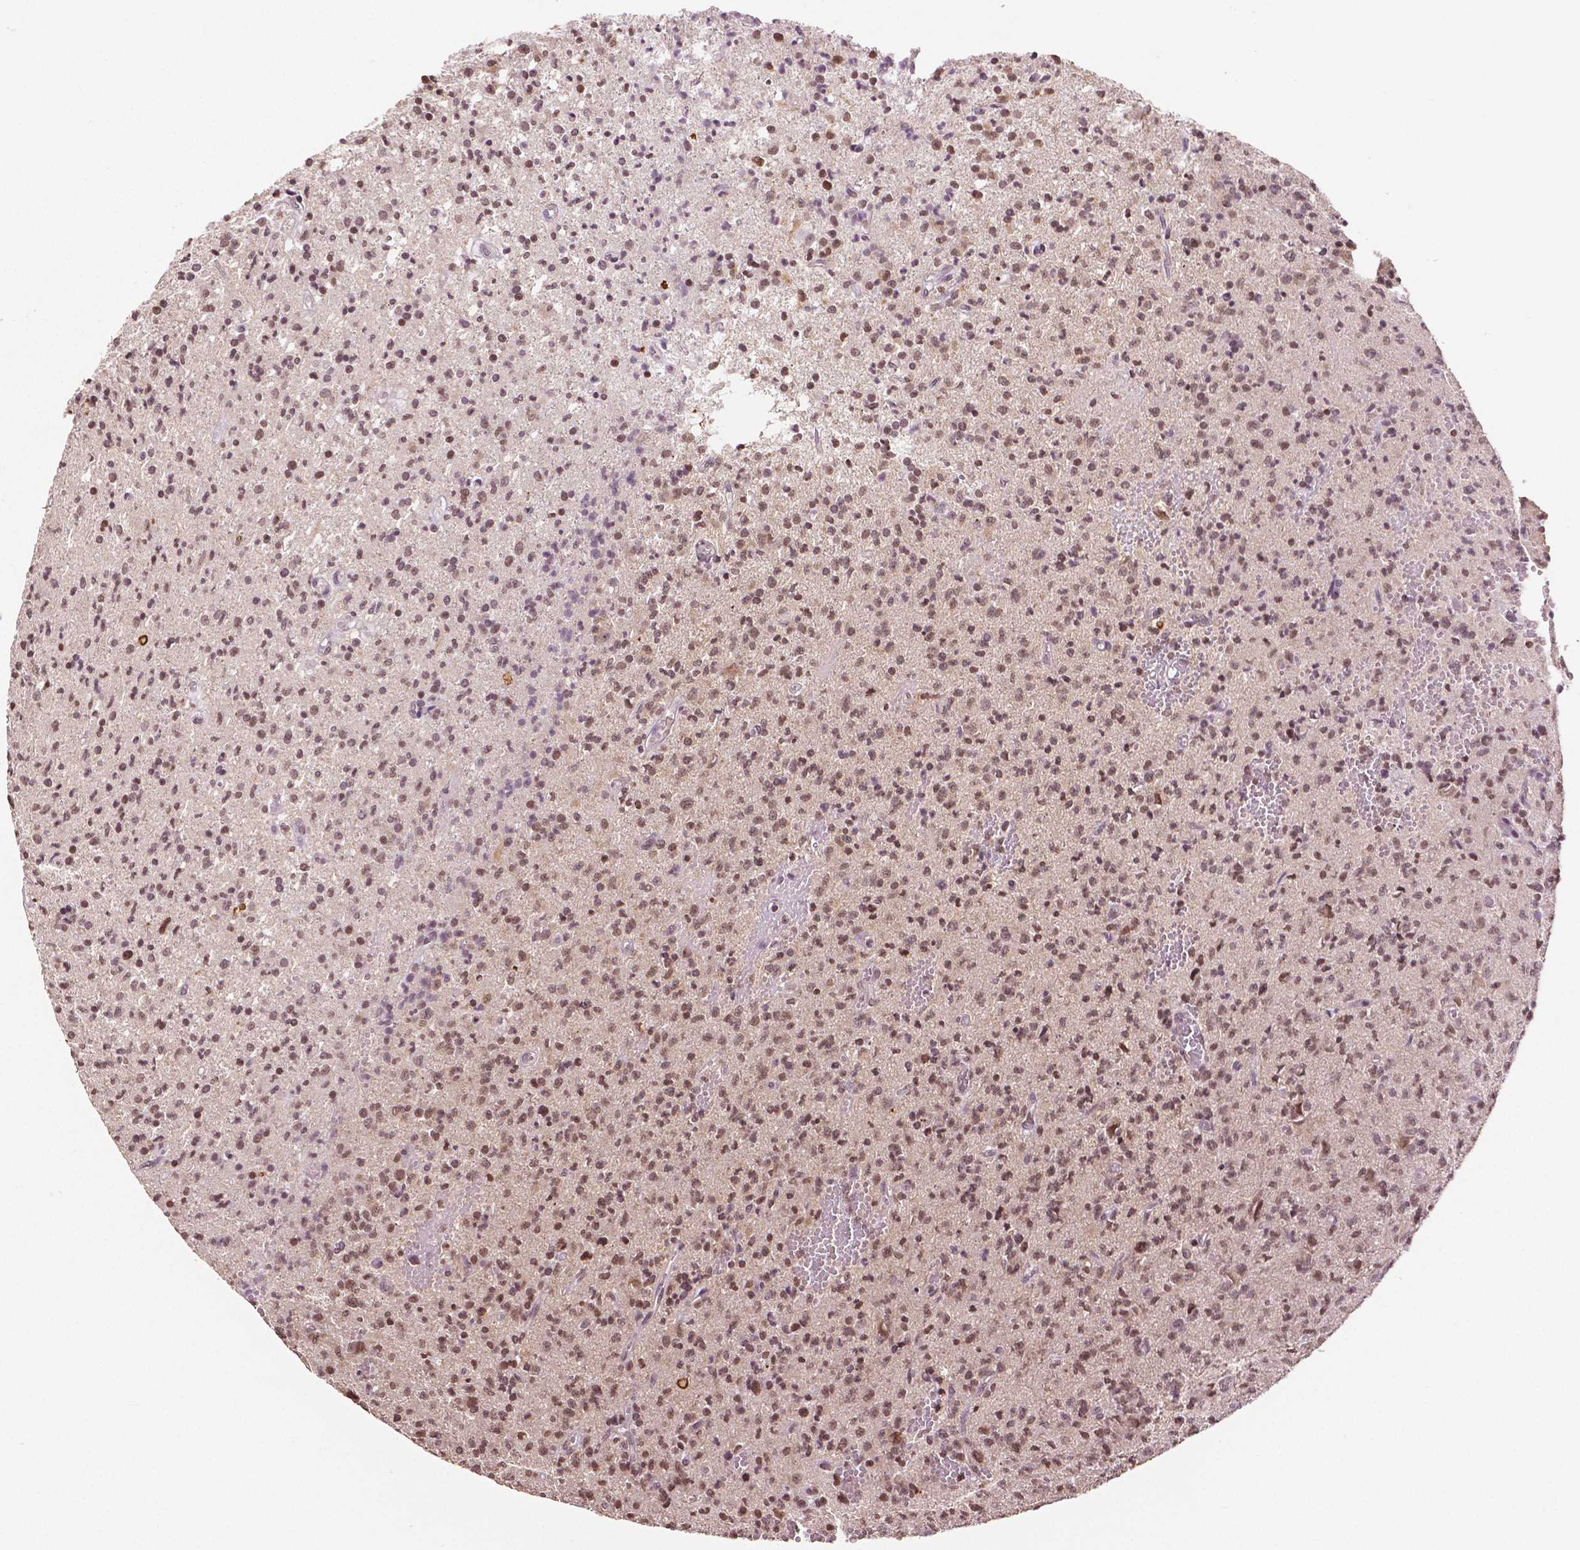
{"staining": {"intensity": "moderate", "quantity": ">75%", "location": "nuclear"}, "tissue": "glioma", "cell_type": "Tumor cells", "image_type": "cancer", "snomed": [{"axis": "morphology", "description": "Glioma, malignant, Low grade"}, {"axis": "topography", "description": "Brain"}], "caption": "Human low-grade glioma (malignant) stained for a protein (brown) exhibits moderate nuclear positive staining in approximately >75% of tumor cells.", "gene": "DEK", "patient": {"sex": "male", "age": 64}}